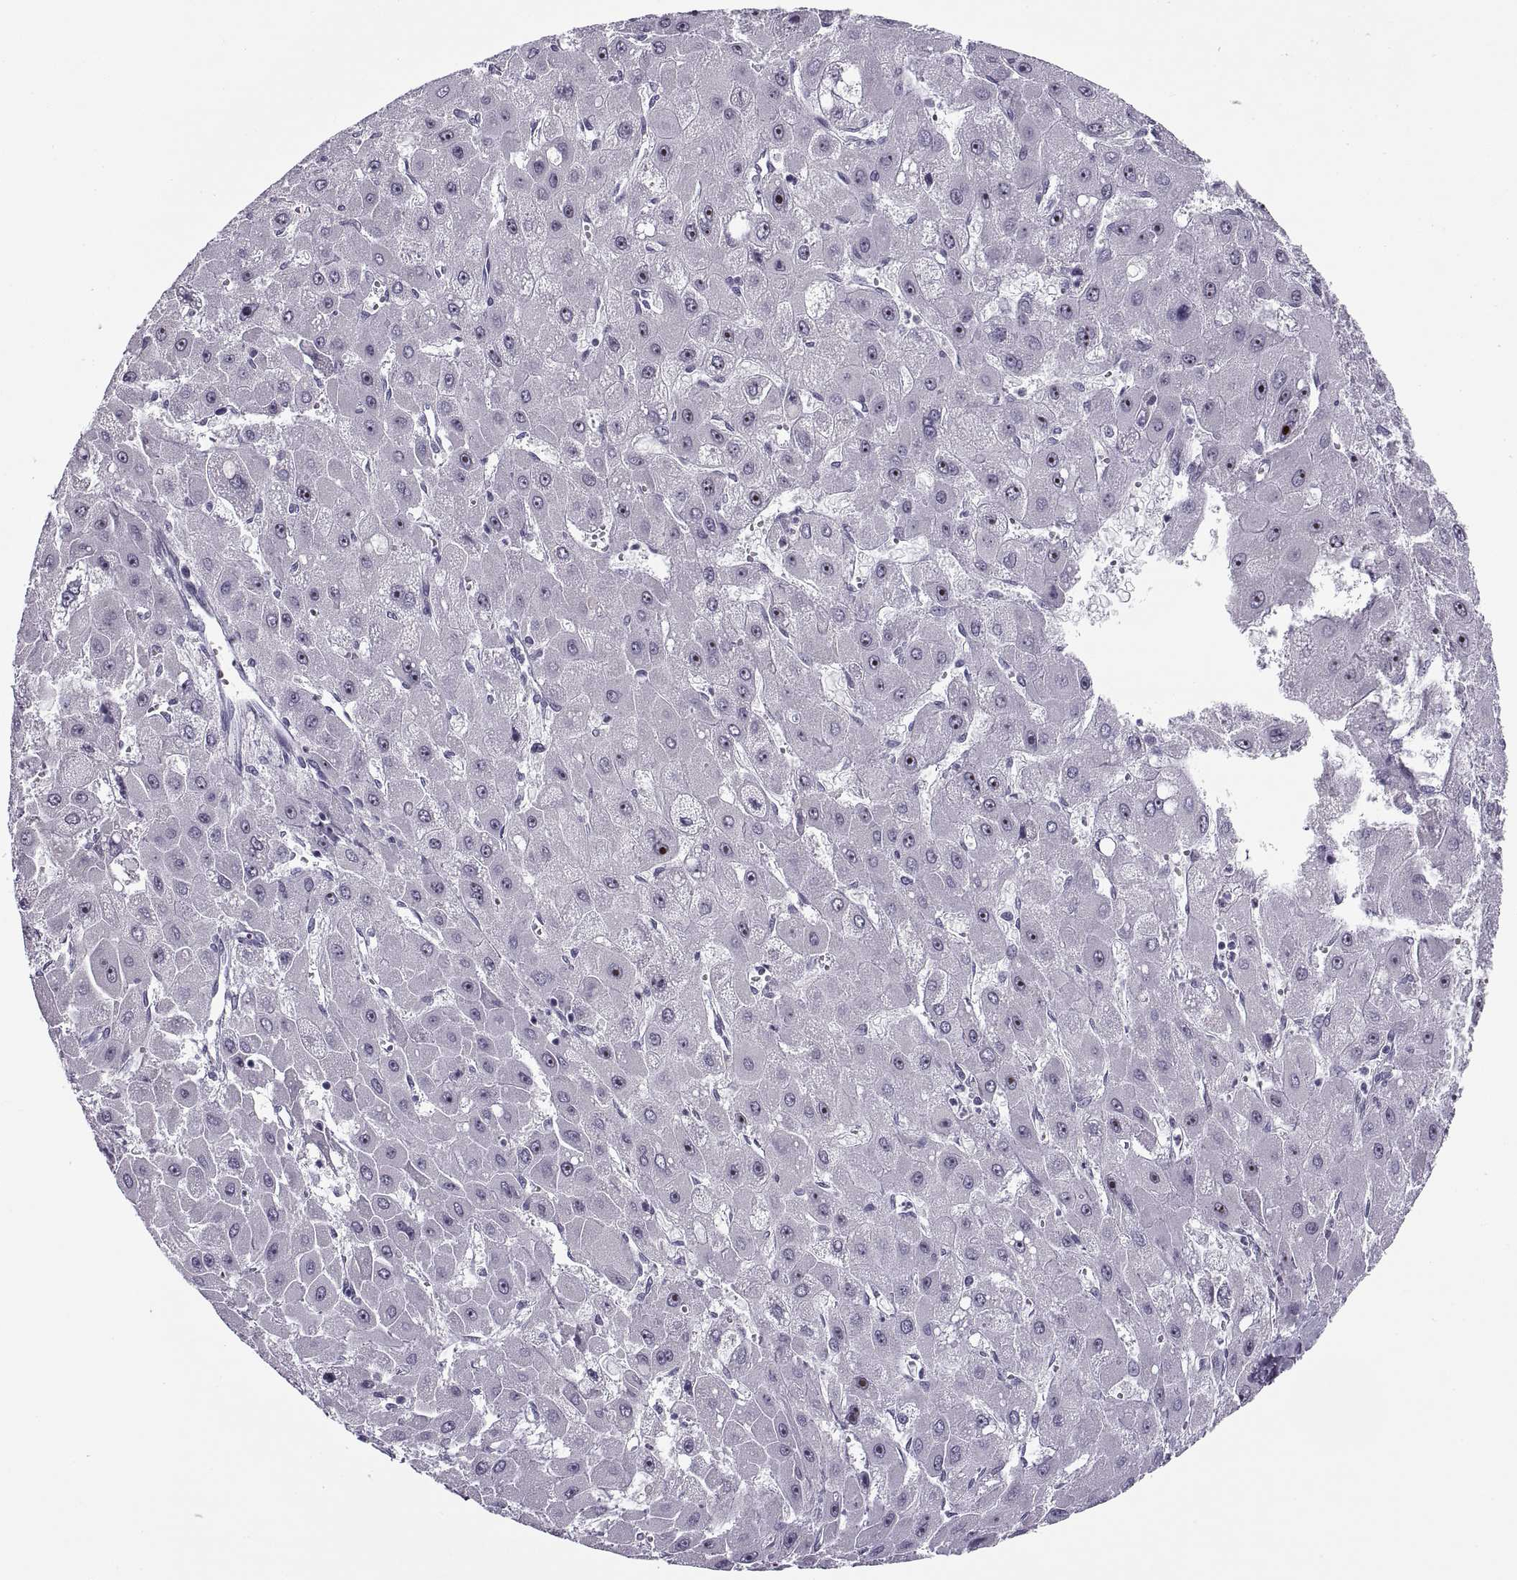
{"staining": {"intensity": "negative", "quantity": "none", "location": "none"}, "tissue": "liver cancer", "cell_type": "Tumor cells", "image_type": "cancer", "snomed": [{"axis": "morphology", "description": "Carcinoma, Hepatocellular, NOS"}, {"axis": "topography", "description": "Liver"}], "caption": "Hepatocellular carcinoma (liver) was stained to show a protein in brown. There is no significant expression in tumor cells.", "gene": "TBC1D3G", "patient": {"sex": "female", "age": 25}}